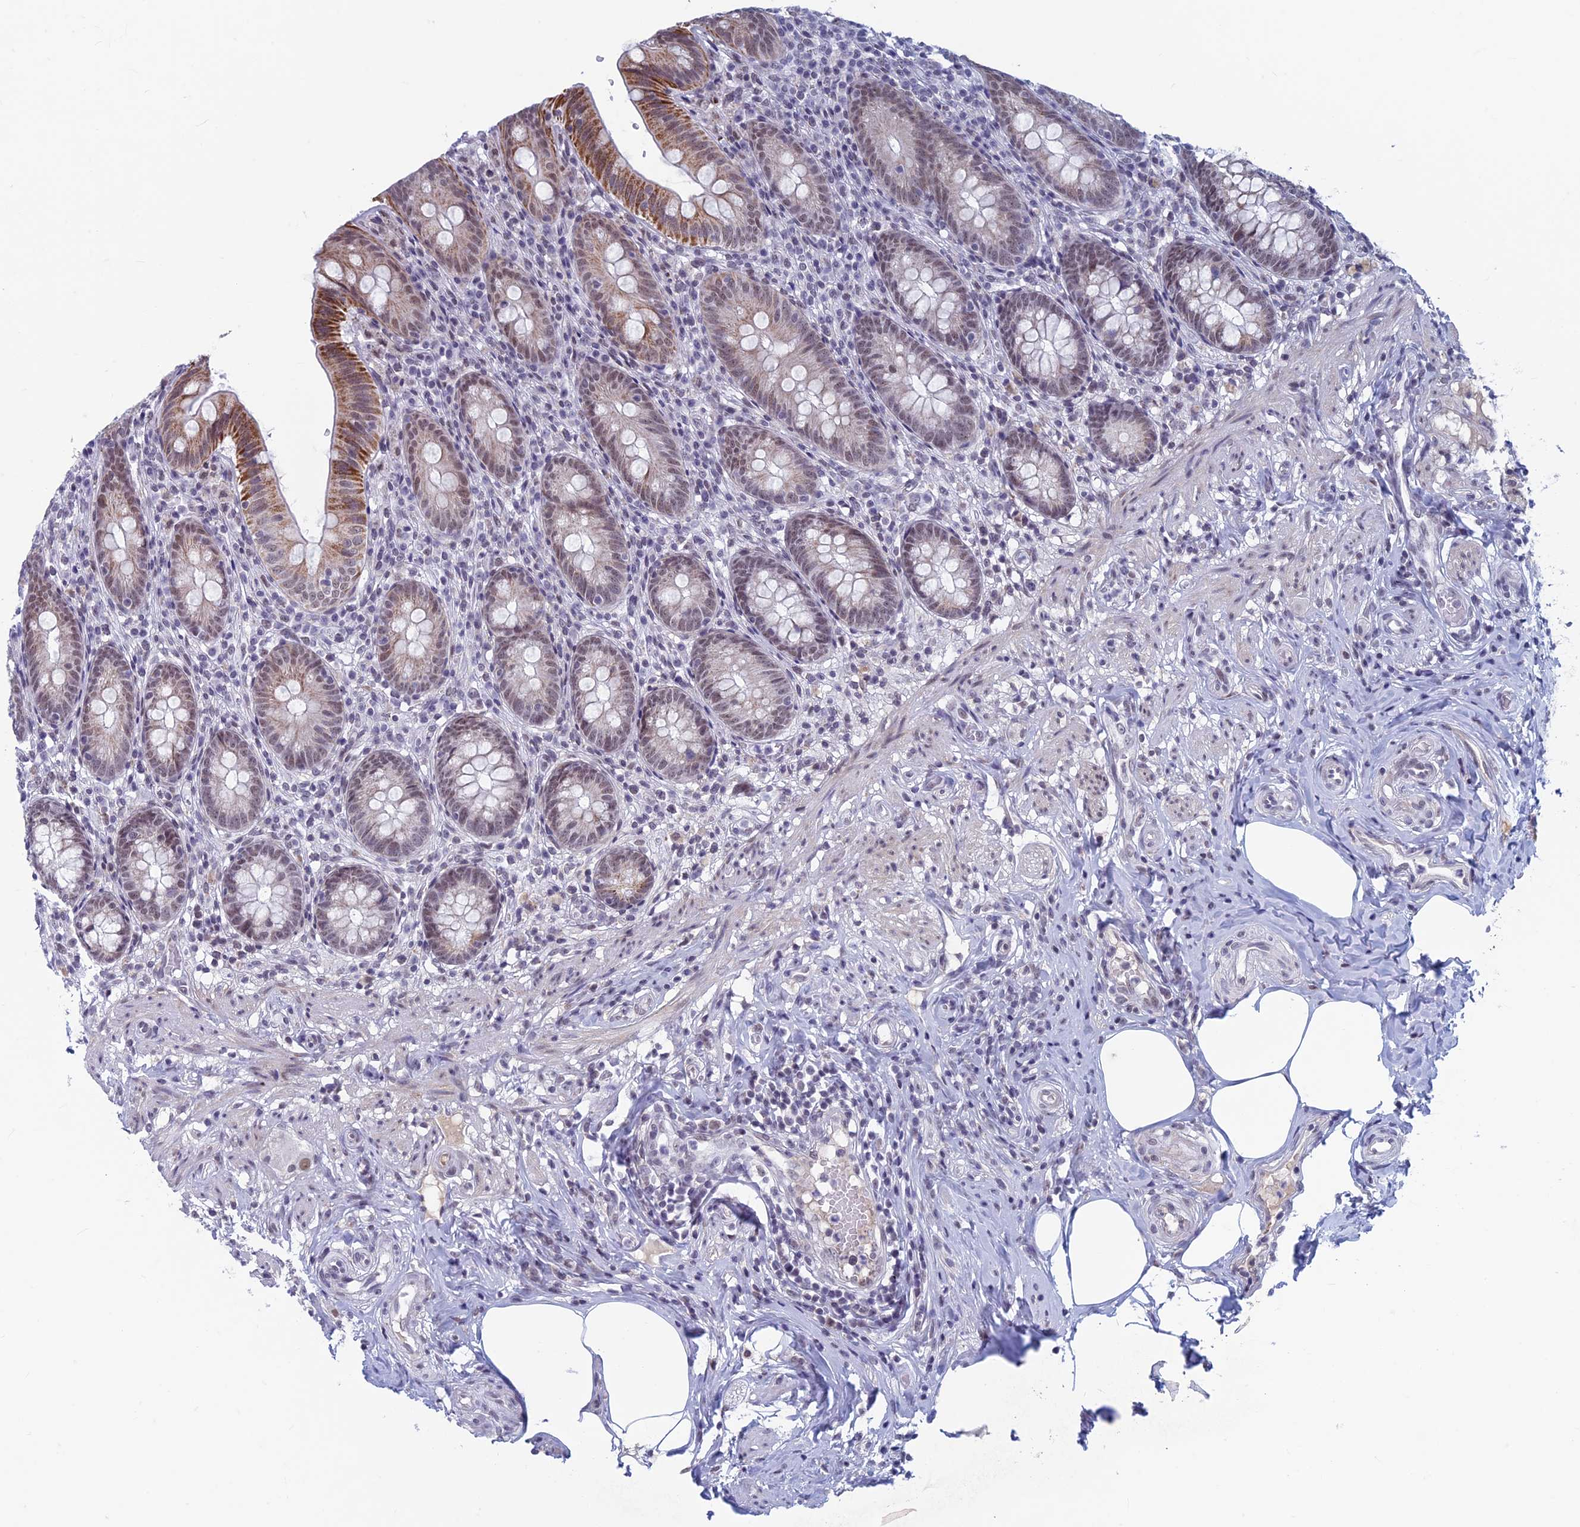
{"staining": {"intensity": "moderate", "quantity": "25%-75%", "location": "cytoplasmic/membranous,nuclear"}, "tissue": "appendix", "cell_type": "Glandular cells", "image_type": "normal", "snomed": [{"axis": "morphology", "description": "Normal tissue, NOS"}, {"axis": "topography", "description": "Appendix"}], "caption": "Moderate cytoplasmic/membranous,nuclear expression is appreciated in about 25%-75% of glandular cells in unremarkable appendix. The staining was performed using DAB (3,3'-diaminobenzidine) to visualize the protein expression in brown, while the nuclei were stained in blue with hematoxylin (Magnification: 20x).", "gene": "ASH2L", "patient": {"sex": "male", "age": 55}}